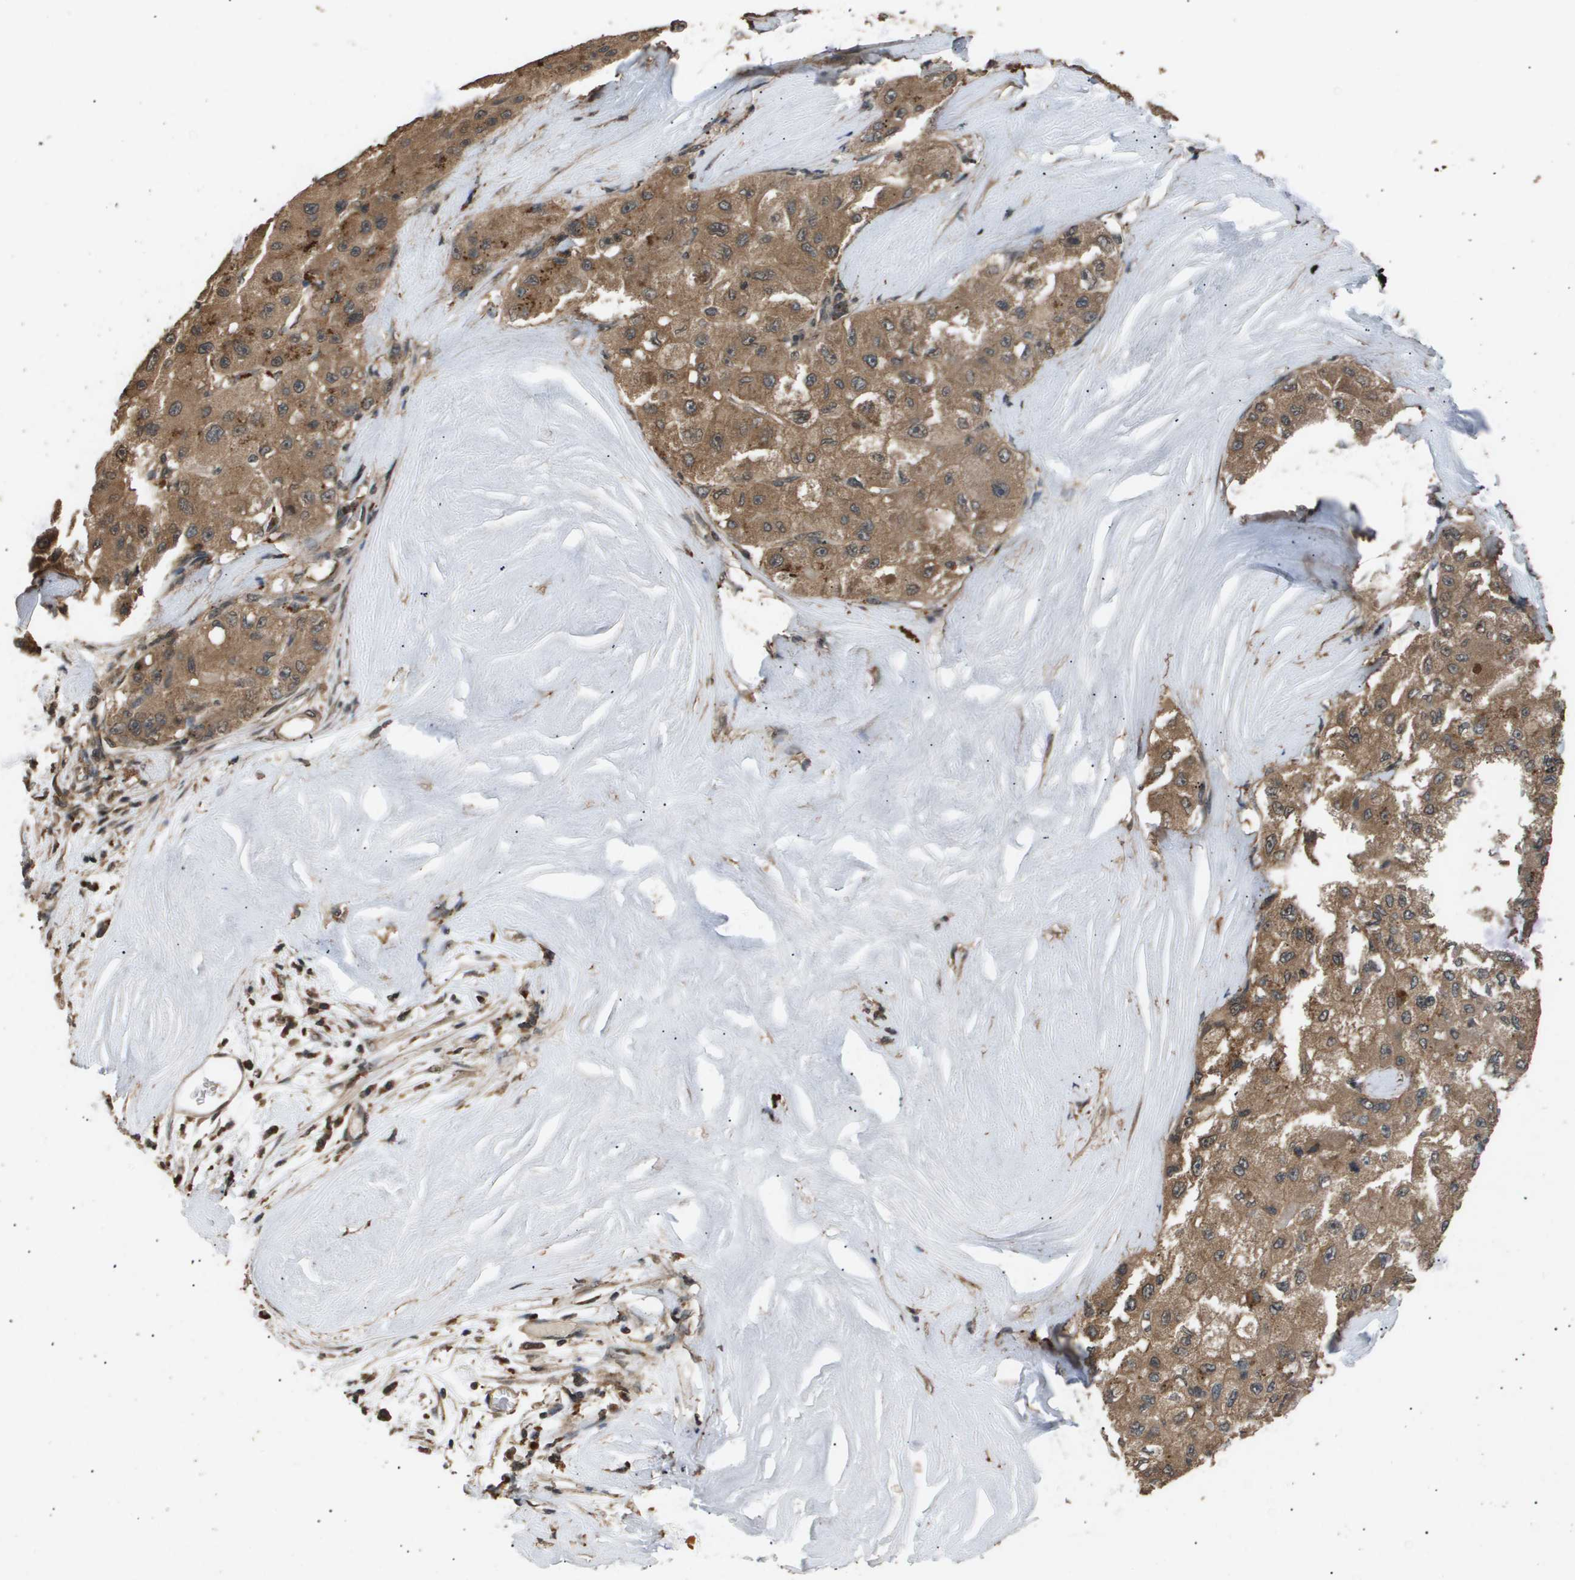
{"staining": {"intensity": "moderate", "quantity": ">75%", "location": "cytoplasmic/membranous"}, "tissue": "liver cancer", "cell_type": "Tumor cells", "image_type": "cancer", "snomed": [{"axis": "morphology", "description": "Carcinoma, Hepatocellular, NOS"}, {"axis": "topography", "description": "Liver"}], "caption": "Moderate cytoplasmic/membranous expression is seen in about >75% of tumor cells in liver cancer.", "gene": "ING1", "patient": {"sex": "male", "age": 80}}